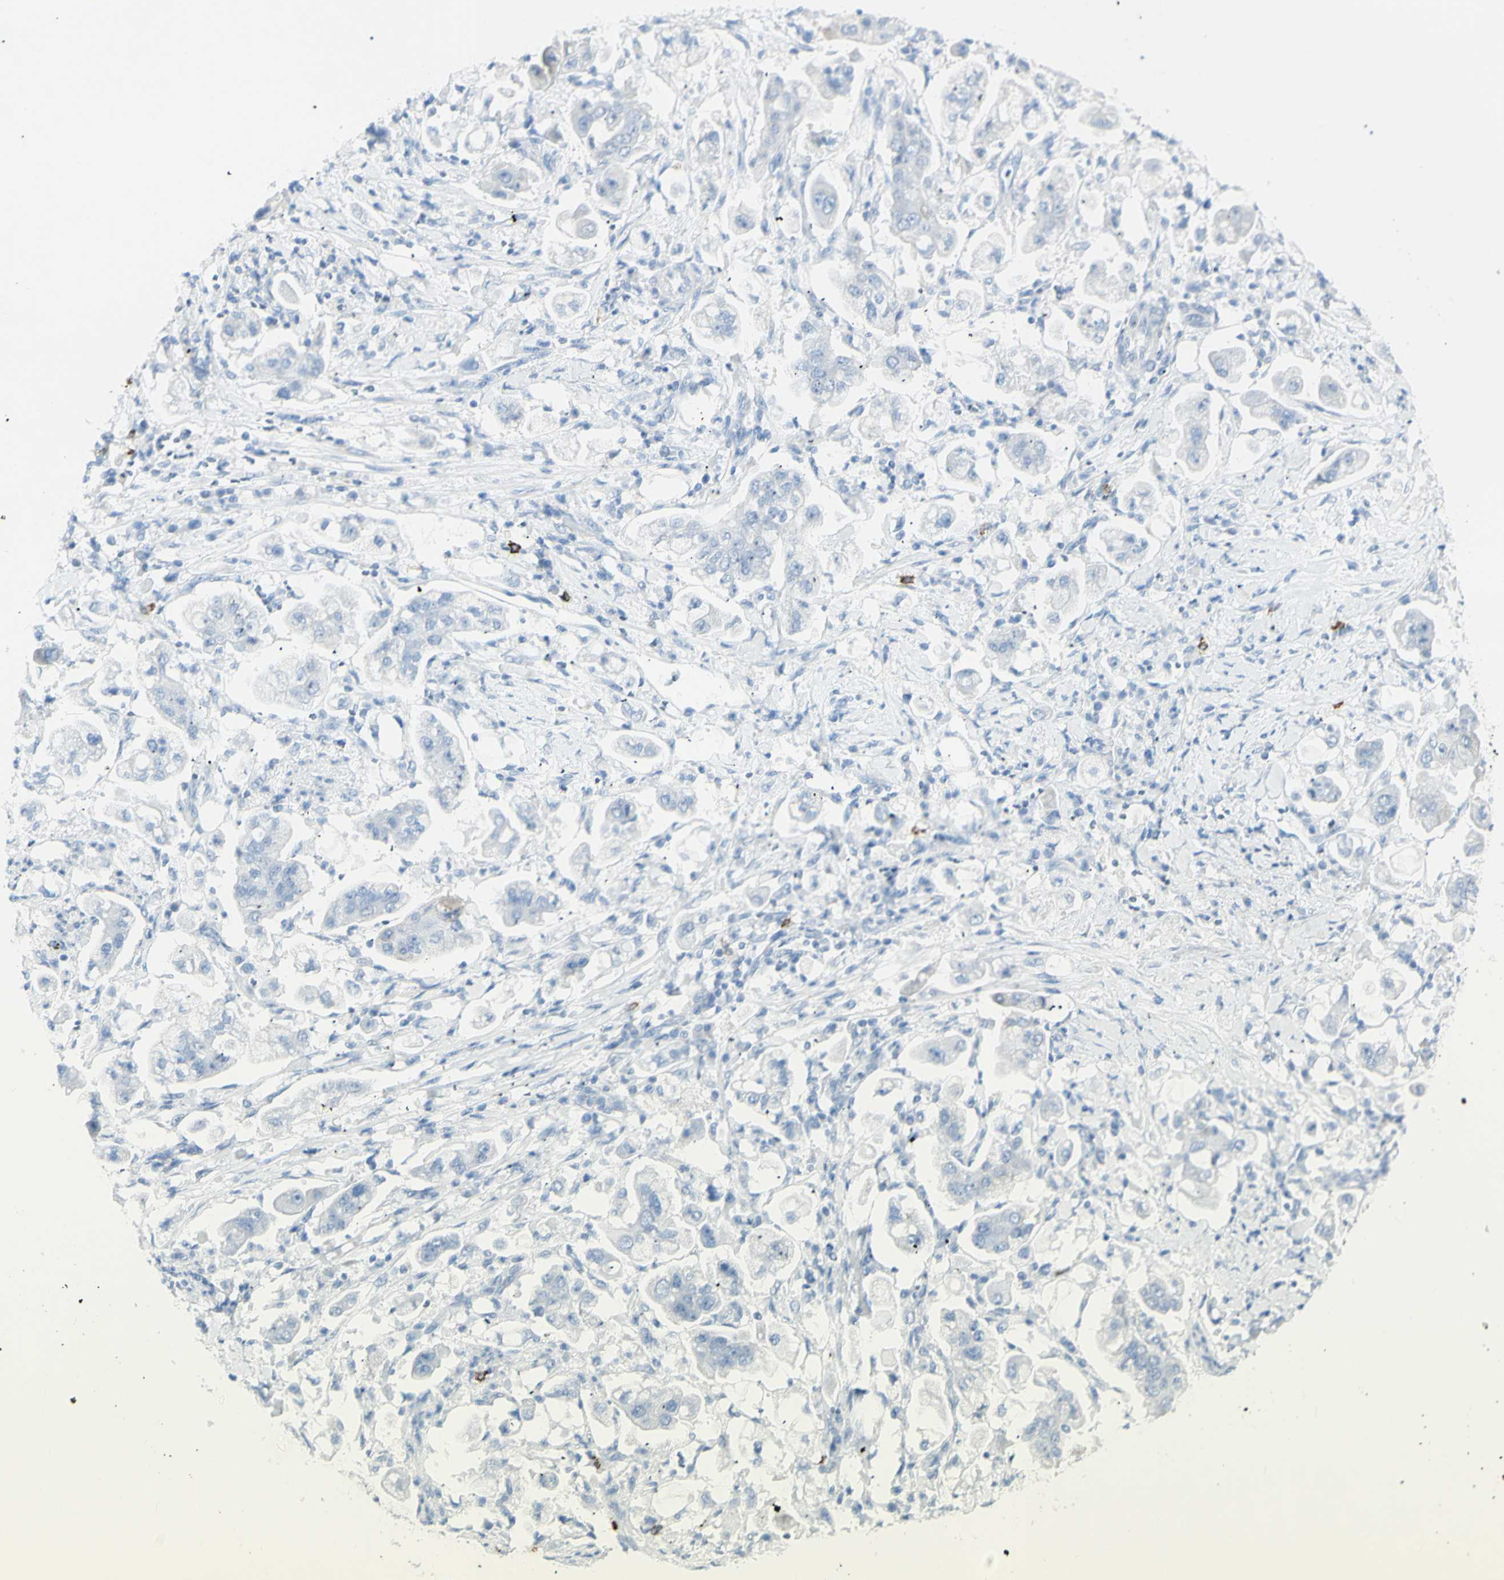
{"staining": {"intensity": "negative", "quantity": "none", "location": "none"}, "tissue": "stomach cancer", "cell_type": "Tumor cells", "image_type": "cancer", "snomed": [{"axis": "morphology", "description": "Adenocarcinoma, NOS"}, {"axis": "topography", "description": "Stomach"}], "caption": "Immunohistochemistry (IHC) histopathology image of adenocarcinoma (stomach) stained for a protein (brown), which demonstrates no positivity in tumor cells.", "gene": "LETM1", "patient": {"sex": "male", "age": 62}}